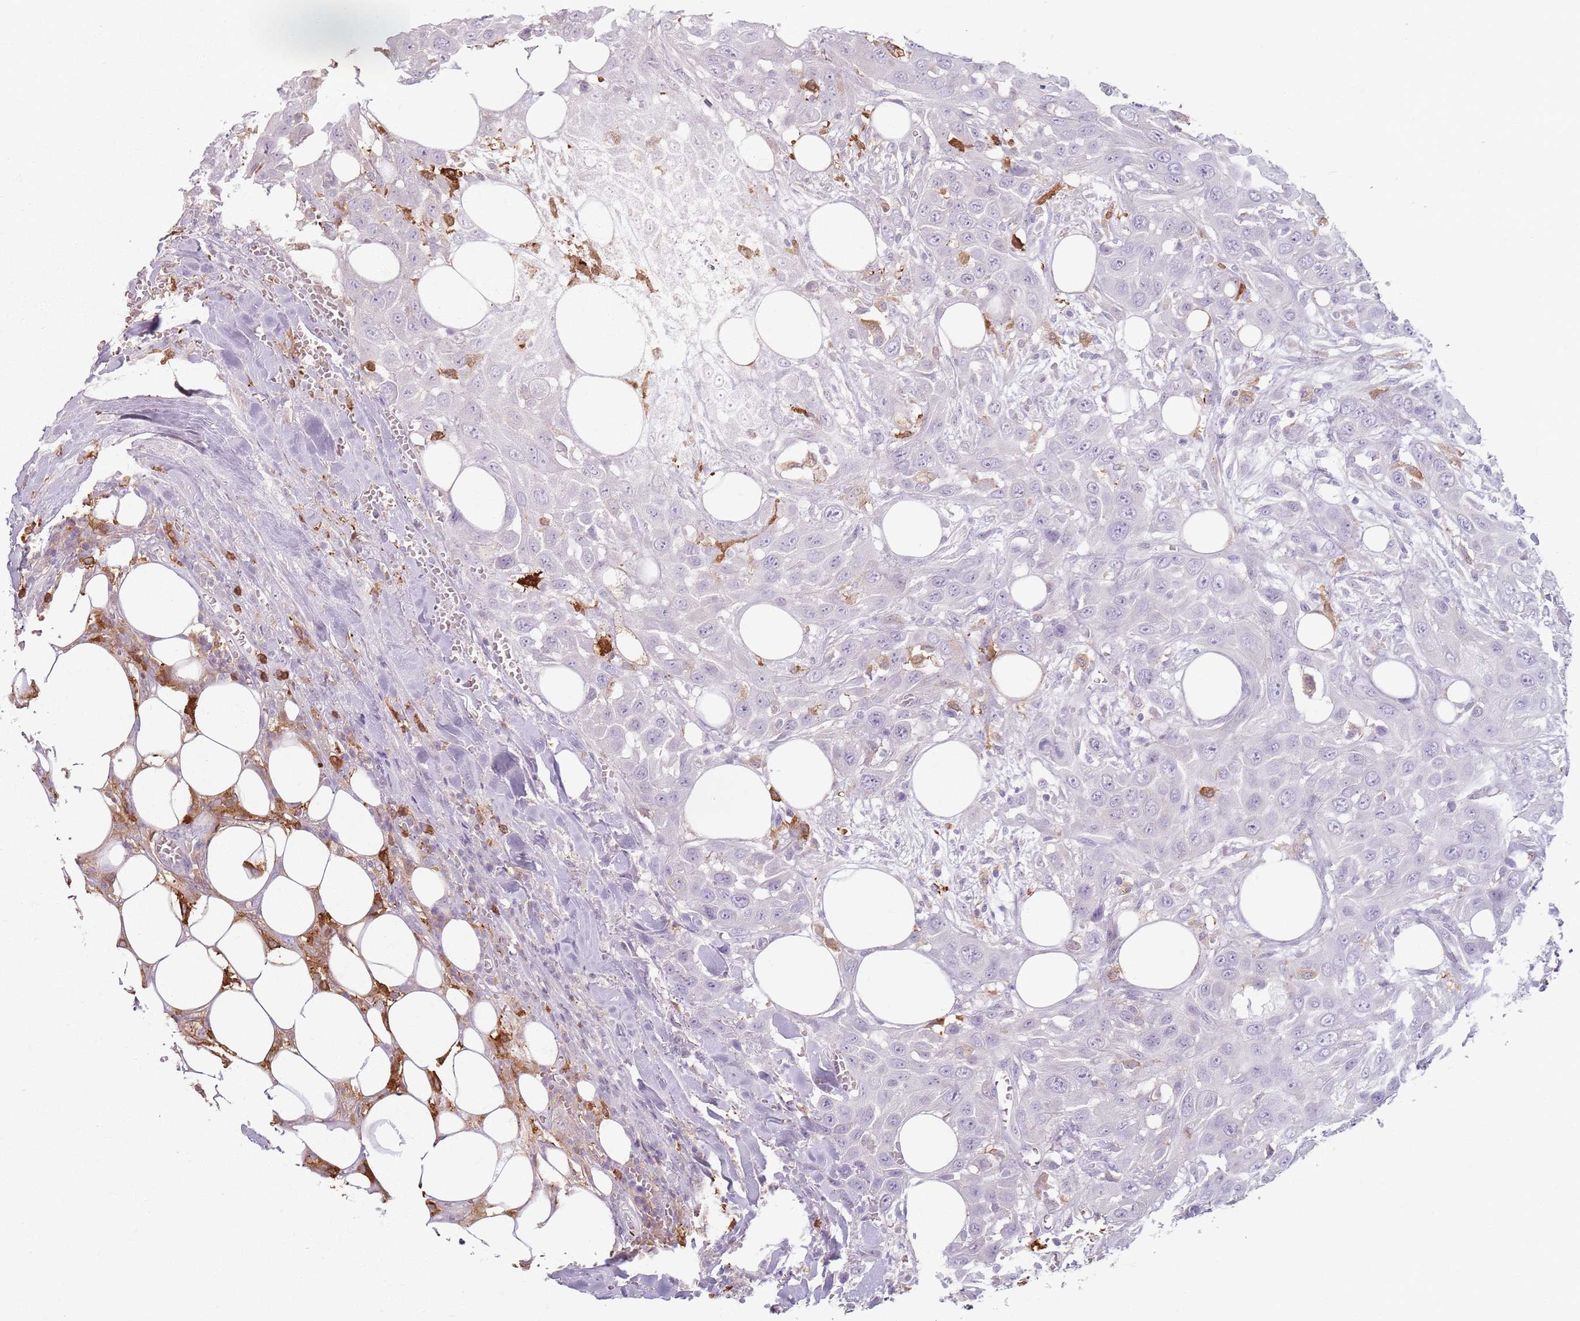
{"staining": {"intensity": "negative", "quantity": "none", "location": "none"}, "tissue": "head and neck cancer", "cell_type": "Tumor cells", "image_type": "cancer", "snomed": [{"axis": "morphology", "description": "Squamous cell carcinoma, NOS"}, {"axis": "topography", "description": "Head-Neck"}], "caption": "DAB (3,3'-diaminobenzidine) immunohistochemical staining of squamous cell carcinoma (head and neck) demonstrates no significant expression in tumor cells.", "gene": "GDPGP1", "patient": {"sex": "male", "age": 81}}